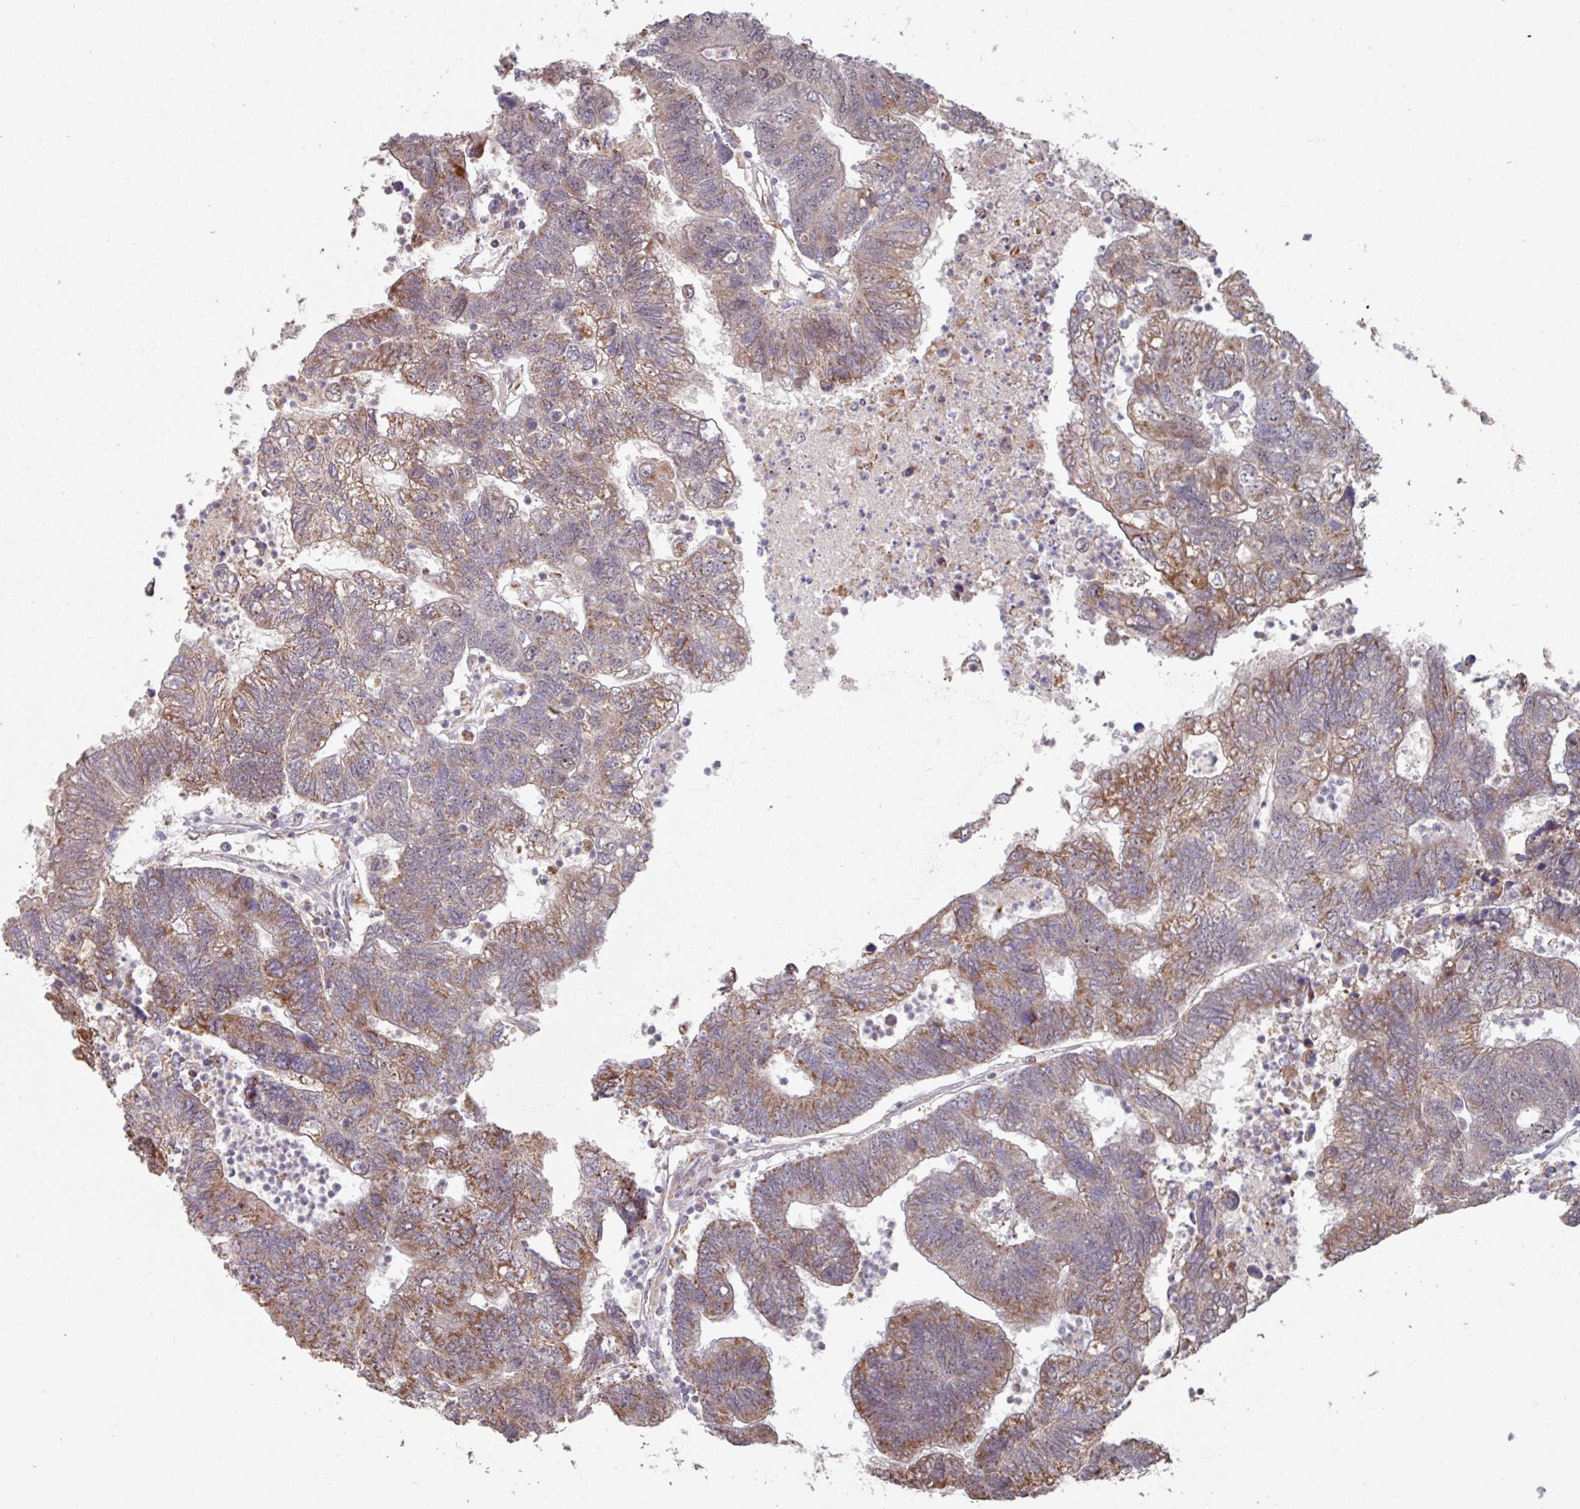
{"staining": {"intensity": "moderate", "quantity": "25%-75%", "location": "cytoplasmic/membranous"}, "tissue": "colorectal cancer", "cell_type": "Tumor cells", "image_type": "cancer", "snomed": [{"axis": "morphology", "description": "Adenocarcinoma, NOS"}, {"axis": "topography", "description": "Colon"}], "caption": "Protein staining reveals moderate cytoplasmic/membranous expression in about 25%-75% of tumor cells in adenocarcinoma (colorectal). Using DAB (3,3'-diaminobenzidine) (brown) and hematoxylin (blue) stains, captured at high magnification using brightfield microscopy.", "gene": "COX7C", "patient": {"sex": "female", "age": 48}}